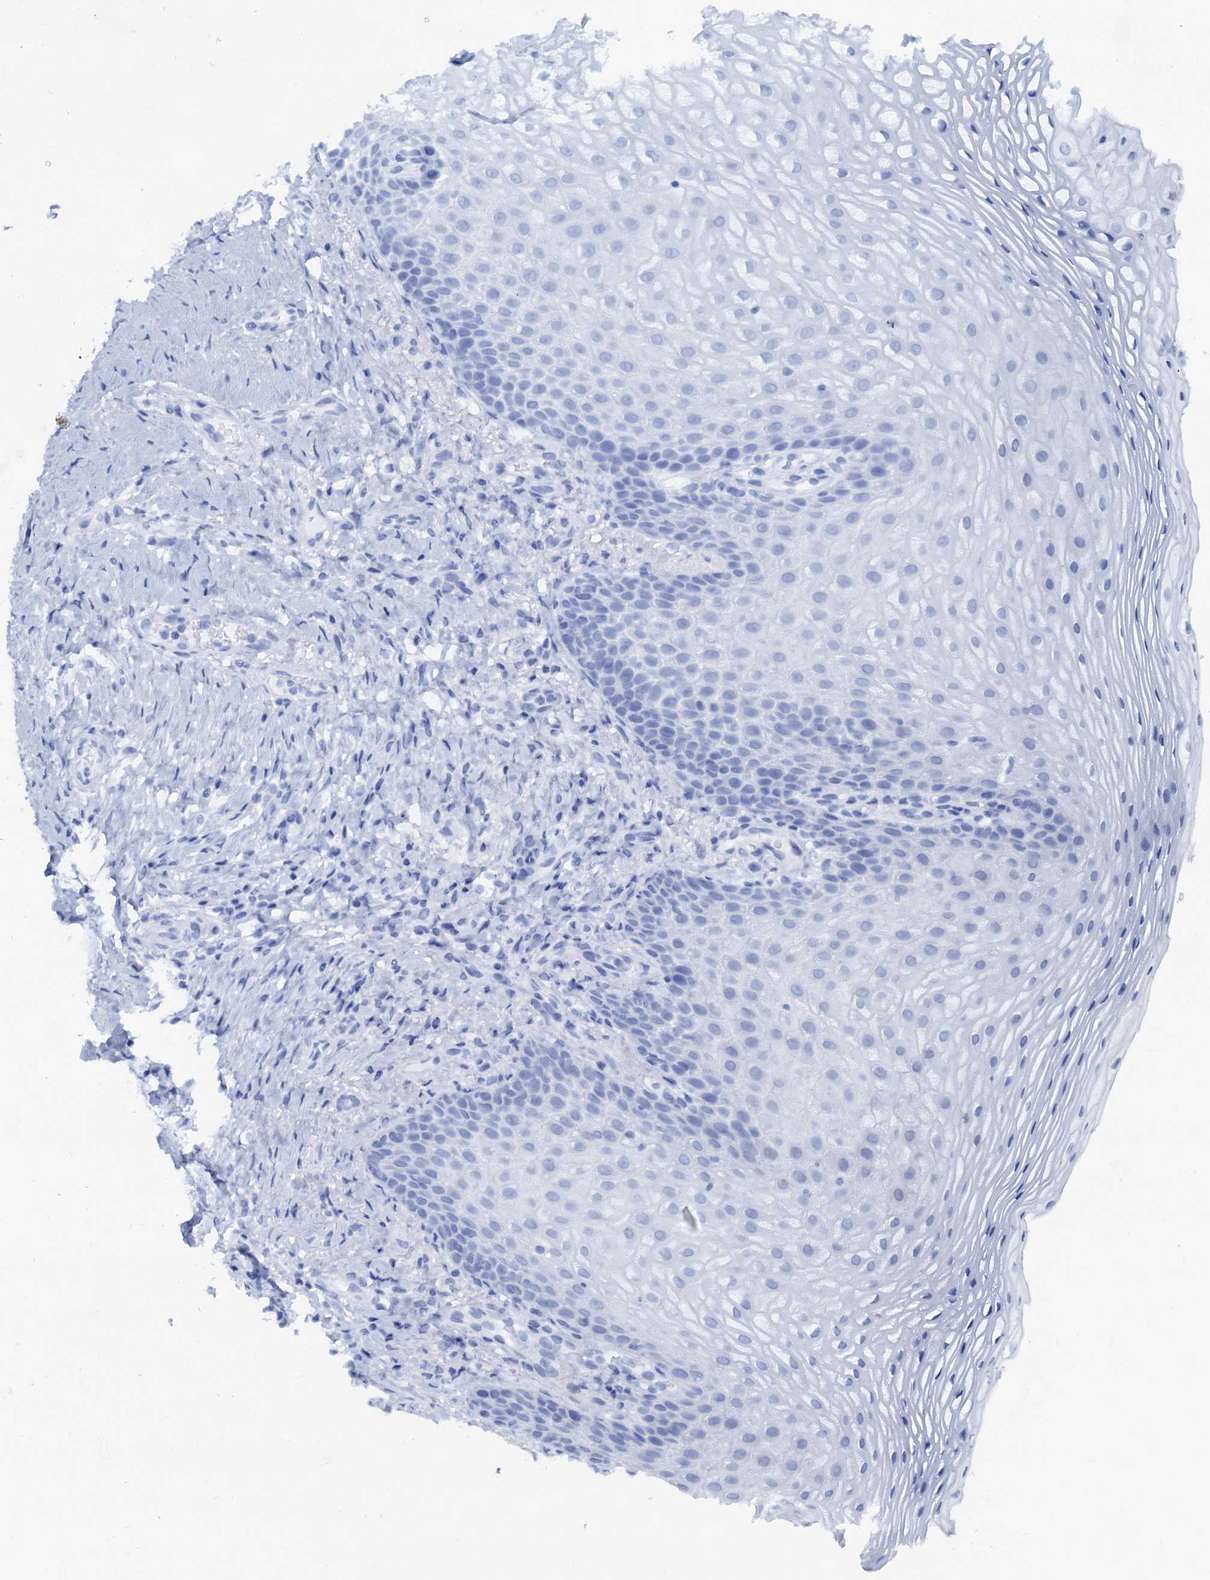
{"staining": {"intensity": "negative", "quantity": "none", "location": "none"}, "tissue": "vagina", "cell_type": "Squamous epithelial cells", "image_type": "normal", "snomed": [{"axis": "morphology", "description": "Normal tissue, NOS"}, {"axis": "topography", "description": "Vagina"}], "caption": "The immunohistochemistry micrograph has no significant expression in squamous epithelial cells of vagina.", "gene": "PTGES3", "patient": {"sex": "female", "age": 60}}